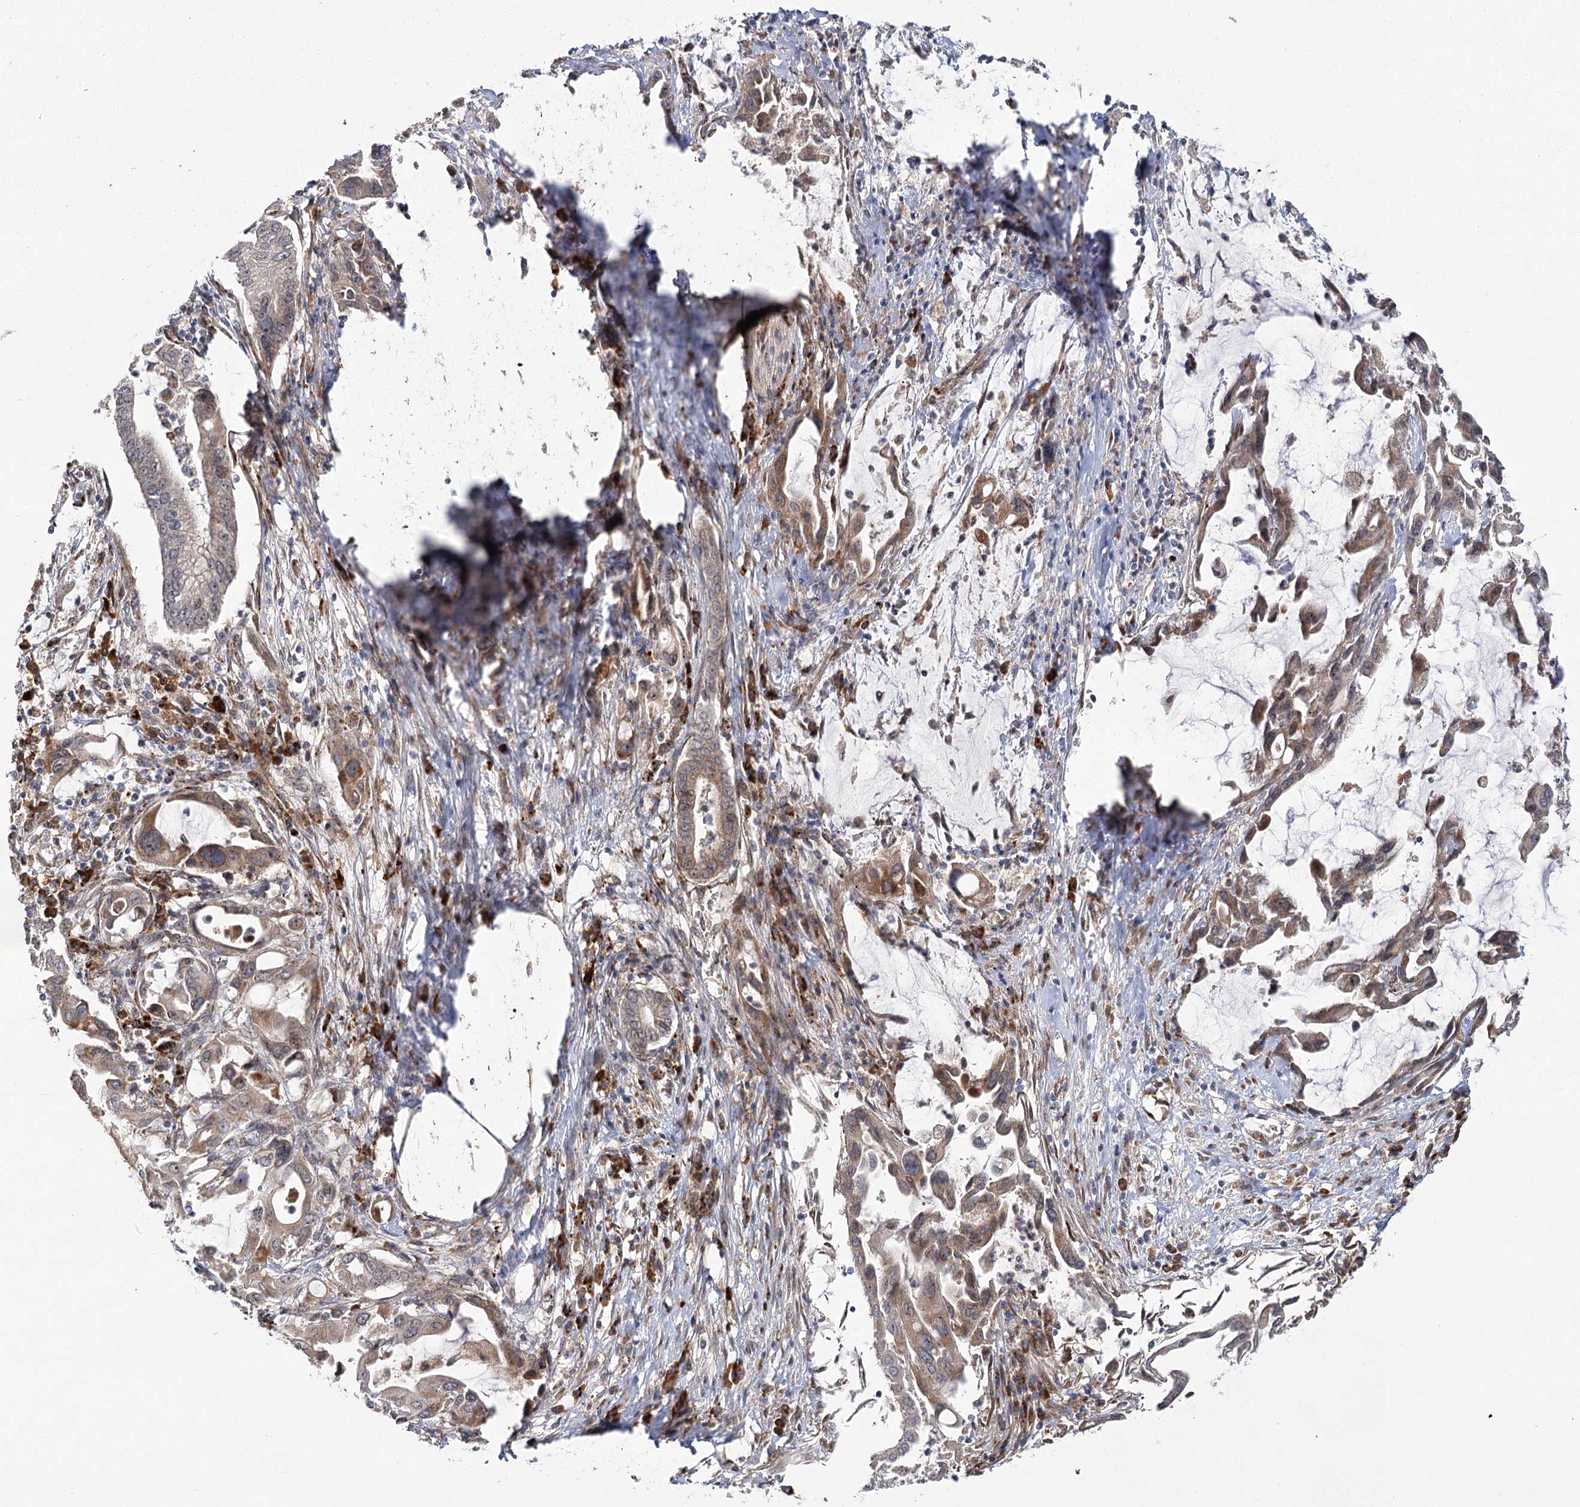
{"staining": {"intensity": "moderate", "quantity": ">75%", "location": "cytoplasmic/membranous"}, "tissue": "pancreatic cancer", "cell_type": "Tumor cells", "image_type": "cancer", "snomed": [{"axis": "morphology", "description": "Adenocarcinoma, NOS"}, {"axis": "topography", "description": "Pancreas"}], "caption": "Moderate cytoplasmic/membranous staining for a protein is appreciated in about >75% of tumor cells of adenocarcinoma (pancreatic) using IHC.", "gene": "WDR36", "patient": {"sex": "female", "age": 57}}